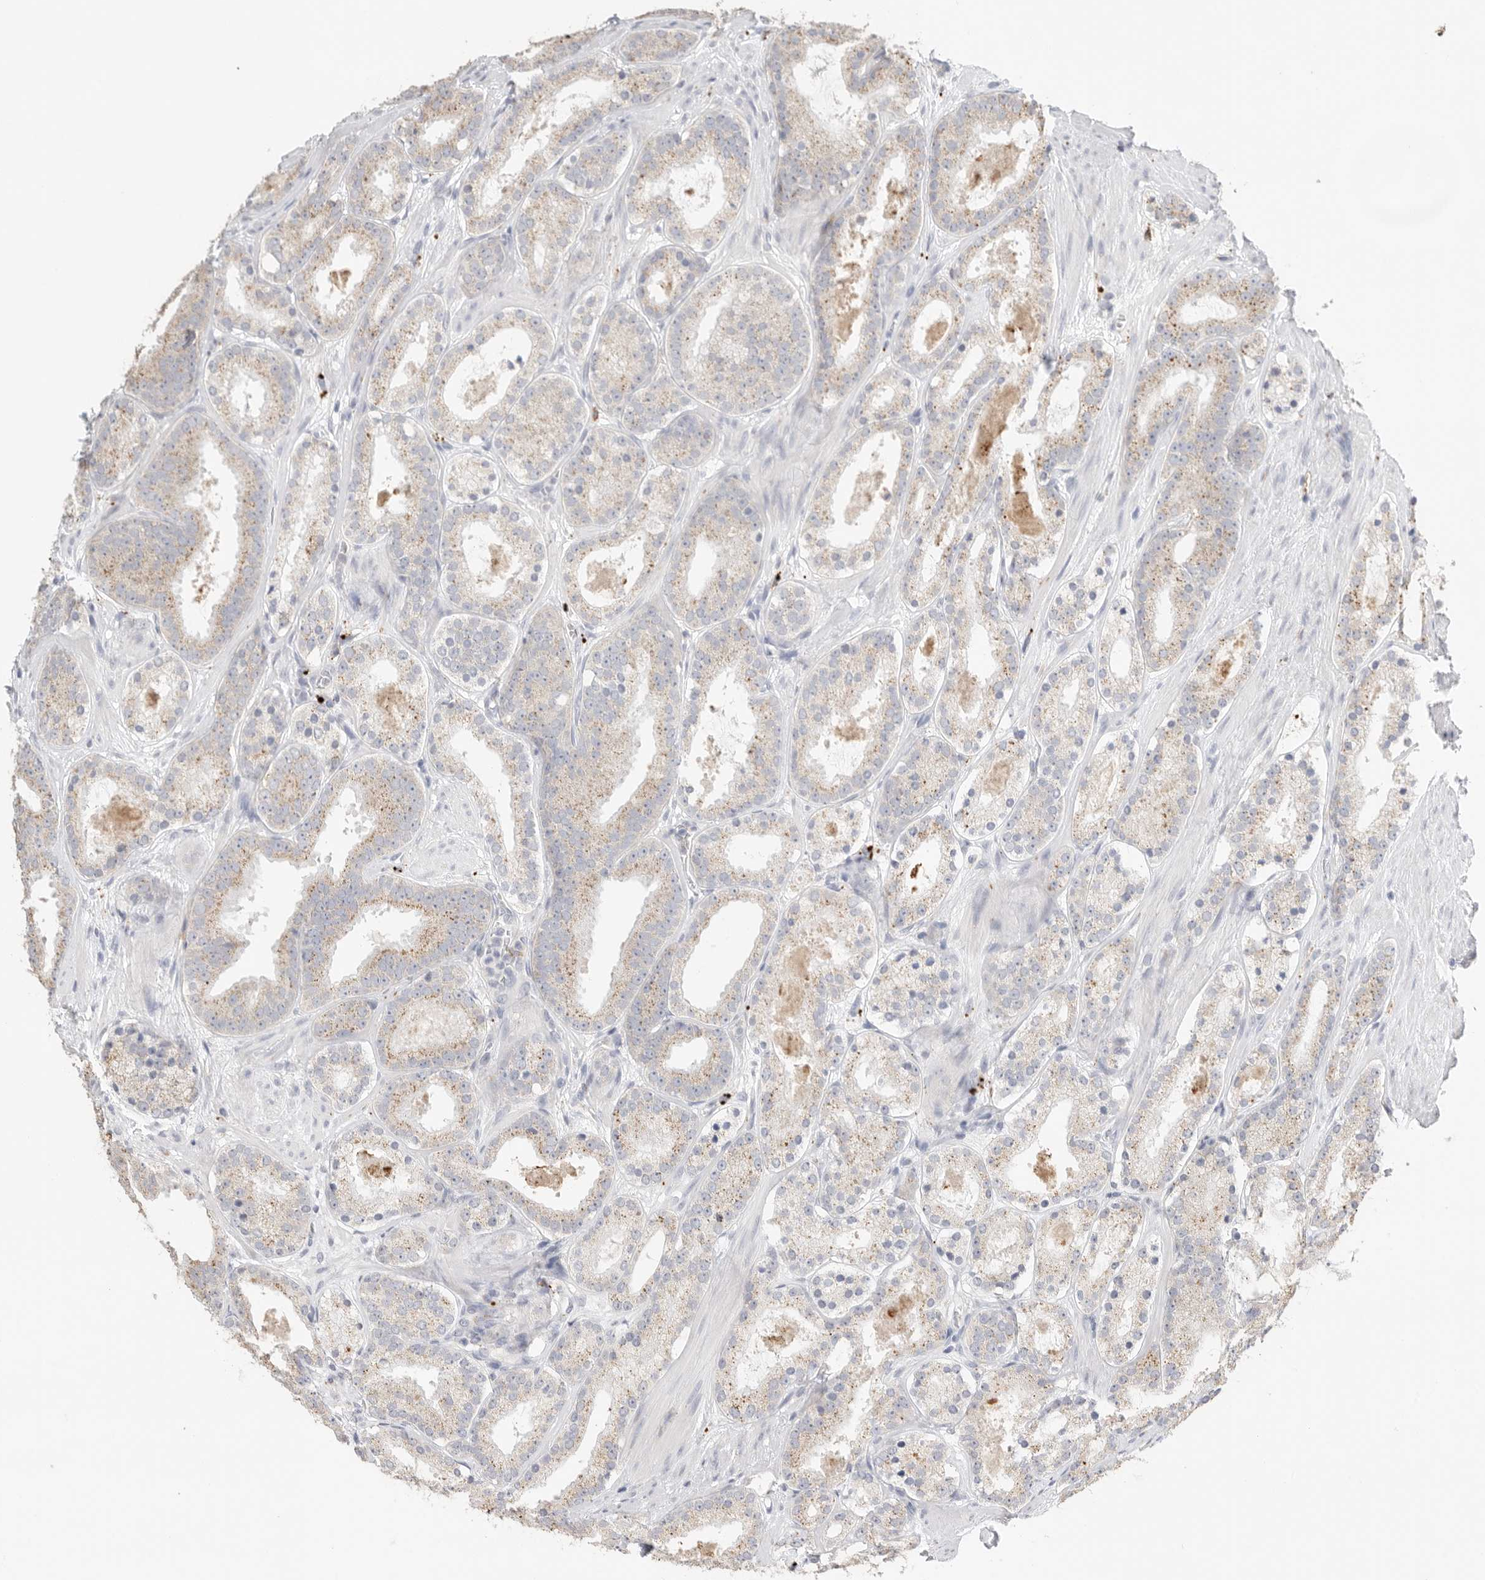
{"staining": {"intensity": "moderate", "quantity": "25%-75%", "location": "cytoplasmic/membranous"}, "tissue": "prostate cancer", "cell_type": "Tumor cells", "image_type": "cancer", "snomed": [{"axis": "morphology", "description": "Adenocarcinoma, Low grade"}, {"axis": "topography", "description": "Prostate"}], "caption": "Immunohistochemistry (IHC) micrograph of neoplastic tissue: human prostate low-grade adenocarcinoma stained using immunohistochemistry (IHC) displays medium levels of moderate protein expression localized specifically in the cytoplasmic/membranous of tumor cells, appearing as a cytoplasmic/membranous brown color.", "gene": "GGH", "patient": {"sex": "male", "age": 69}}